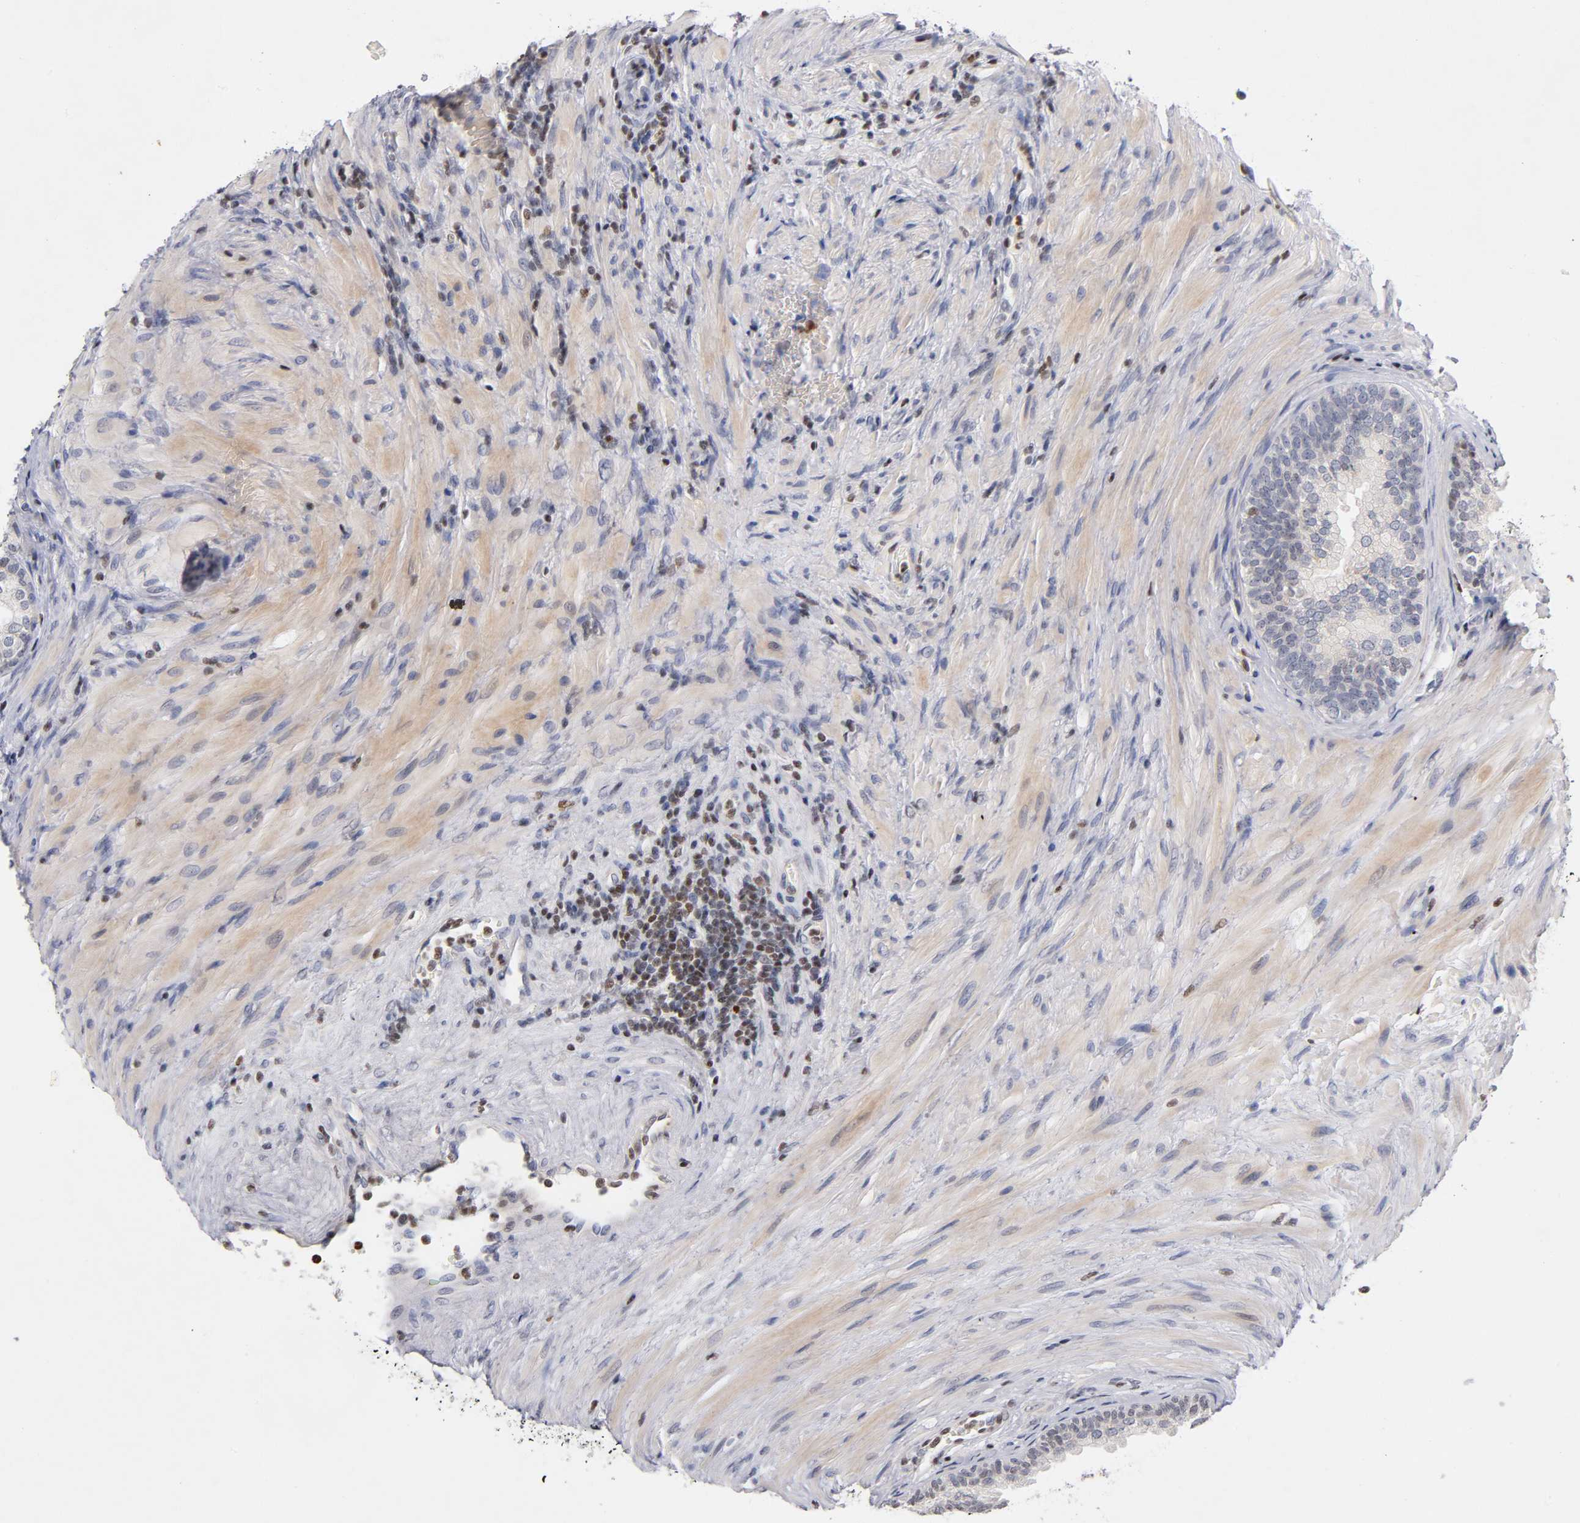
{"staining": {"intensity": "weak", "quantity": "25%-75%", "location": "nuclear"}, "tissue": "prostate", "cell_type": "Glandular cells", "image_type": "normal", "snomed": [{"axis": "morphology", "description": "Normal tissue, NOS"}, {"axis": "topography", "description": "Prostate"}], "caption": "Prostate was stained to show a protein in brown. There is low levels of weak nuclear expression in about 25%-75% of glandular cells. (DAB (3,3'-diaminobenzidine) = brown stain, brightfield microscopy at high magnification).", "gene": "RUNX1", "patient": {"sex": "male", "age": 76}}